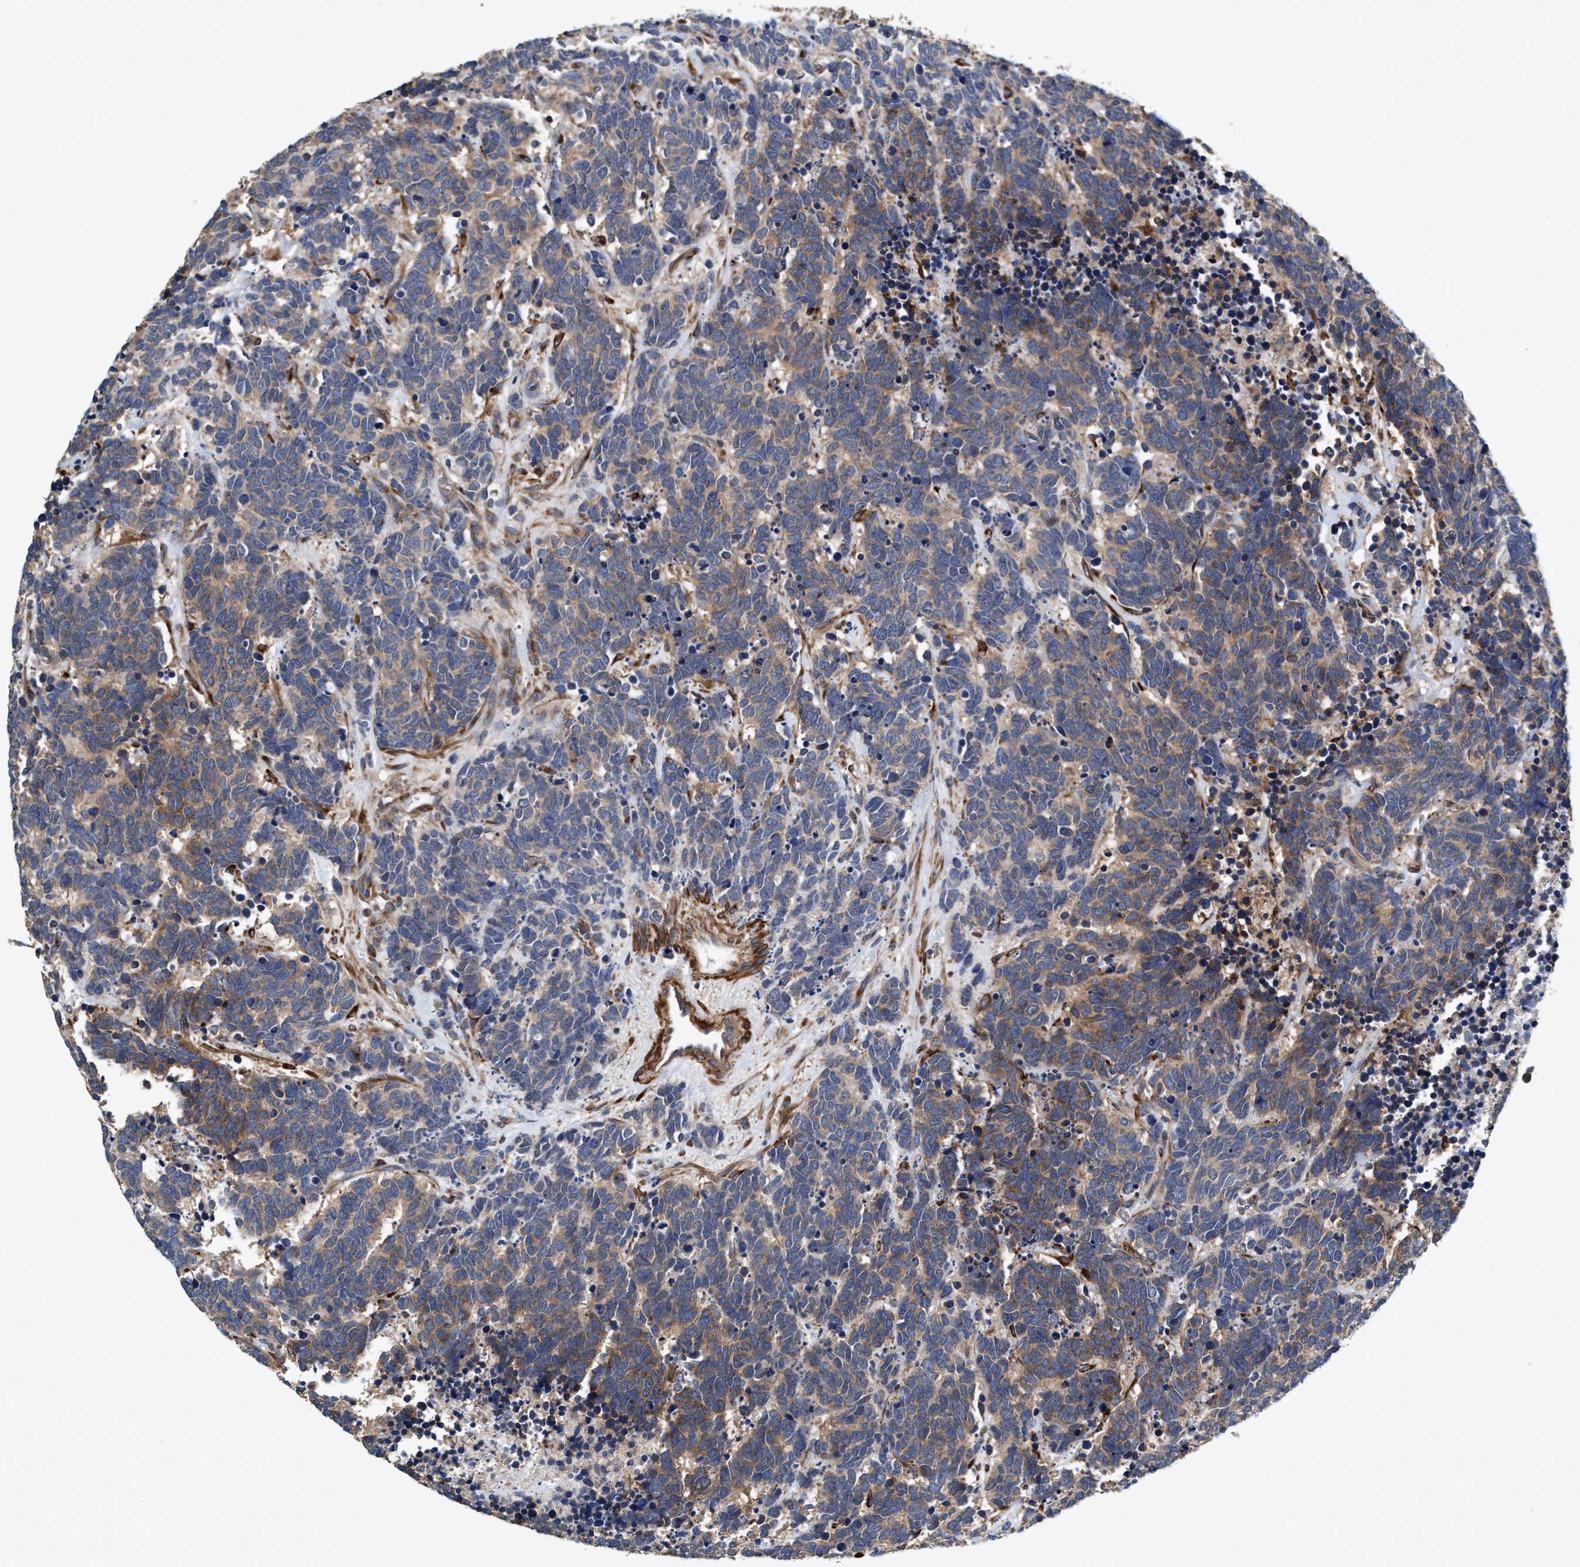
{"staining": {"intensity": "moderate", "quantity": ">75%", "location": "cytoplasmic/membranous"}, "tissue": "carcinoid", "cell_type": "Tumor cells", "image_type": "cancer", "snomed": [{"axis": "morphology", "description": "Carcinoma, NOS"}, {"axis": "morphology", "description": "Carcinoid, malignant, NOS"}, {"axis": "topography", "description": "Urinary bladder"}], "caption": "Immunohistochemical staining of human carcinoma reveals moderate cytoplasmic/membranous protein positivity in about >75% of tumor cells. (Stains: DAB in brown, nuclei in blue, Microscopy: brightfield microscopy at high magnification).", "gene": "CALCOCO2", "patient": {"sex": "male", "age": 57}}